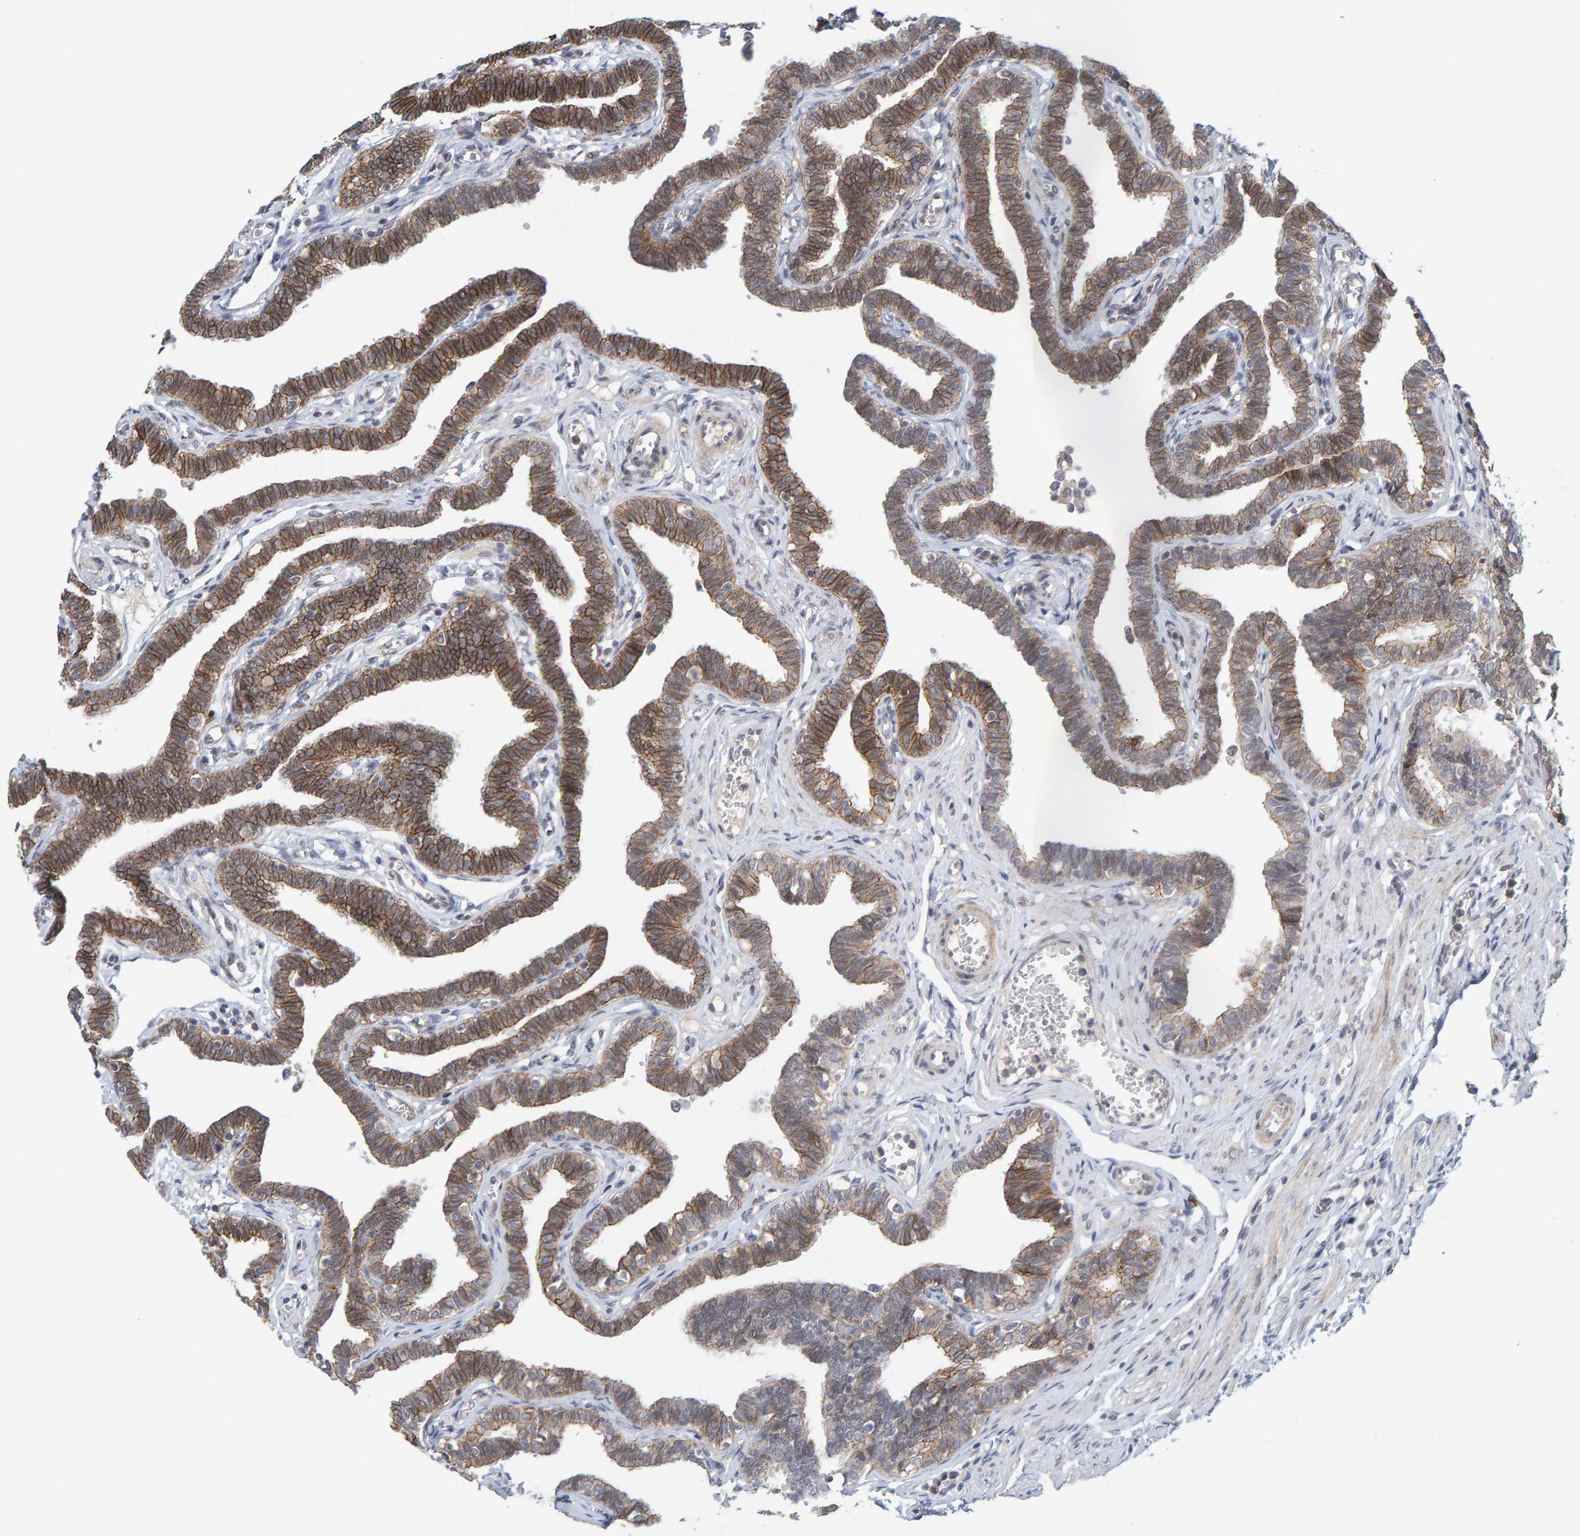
{"staining": {"intensity": "moderate", "quantity": "25%-75%", "location": "cytoplasmic/membranous"}, "tissue": "fallopian tube", "cell_type": "Glandular cells", "image_type": "normal", "snomed": [{"axis": "morphology", "description": "Normal tissue, NOS"}, {"axis": "topography", "description": "Fallopian tube"}, {"axis": "topography", "description": "Ovary"}], "caption": "Protein analysis of benign fallopian tube exhibits moderate cytoplasmic/membranous positivity in approximately 25%-75% of glandular cells.", "gene": "CDH2", "patient": {"sex": "female", "age": 23}}